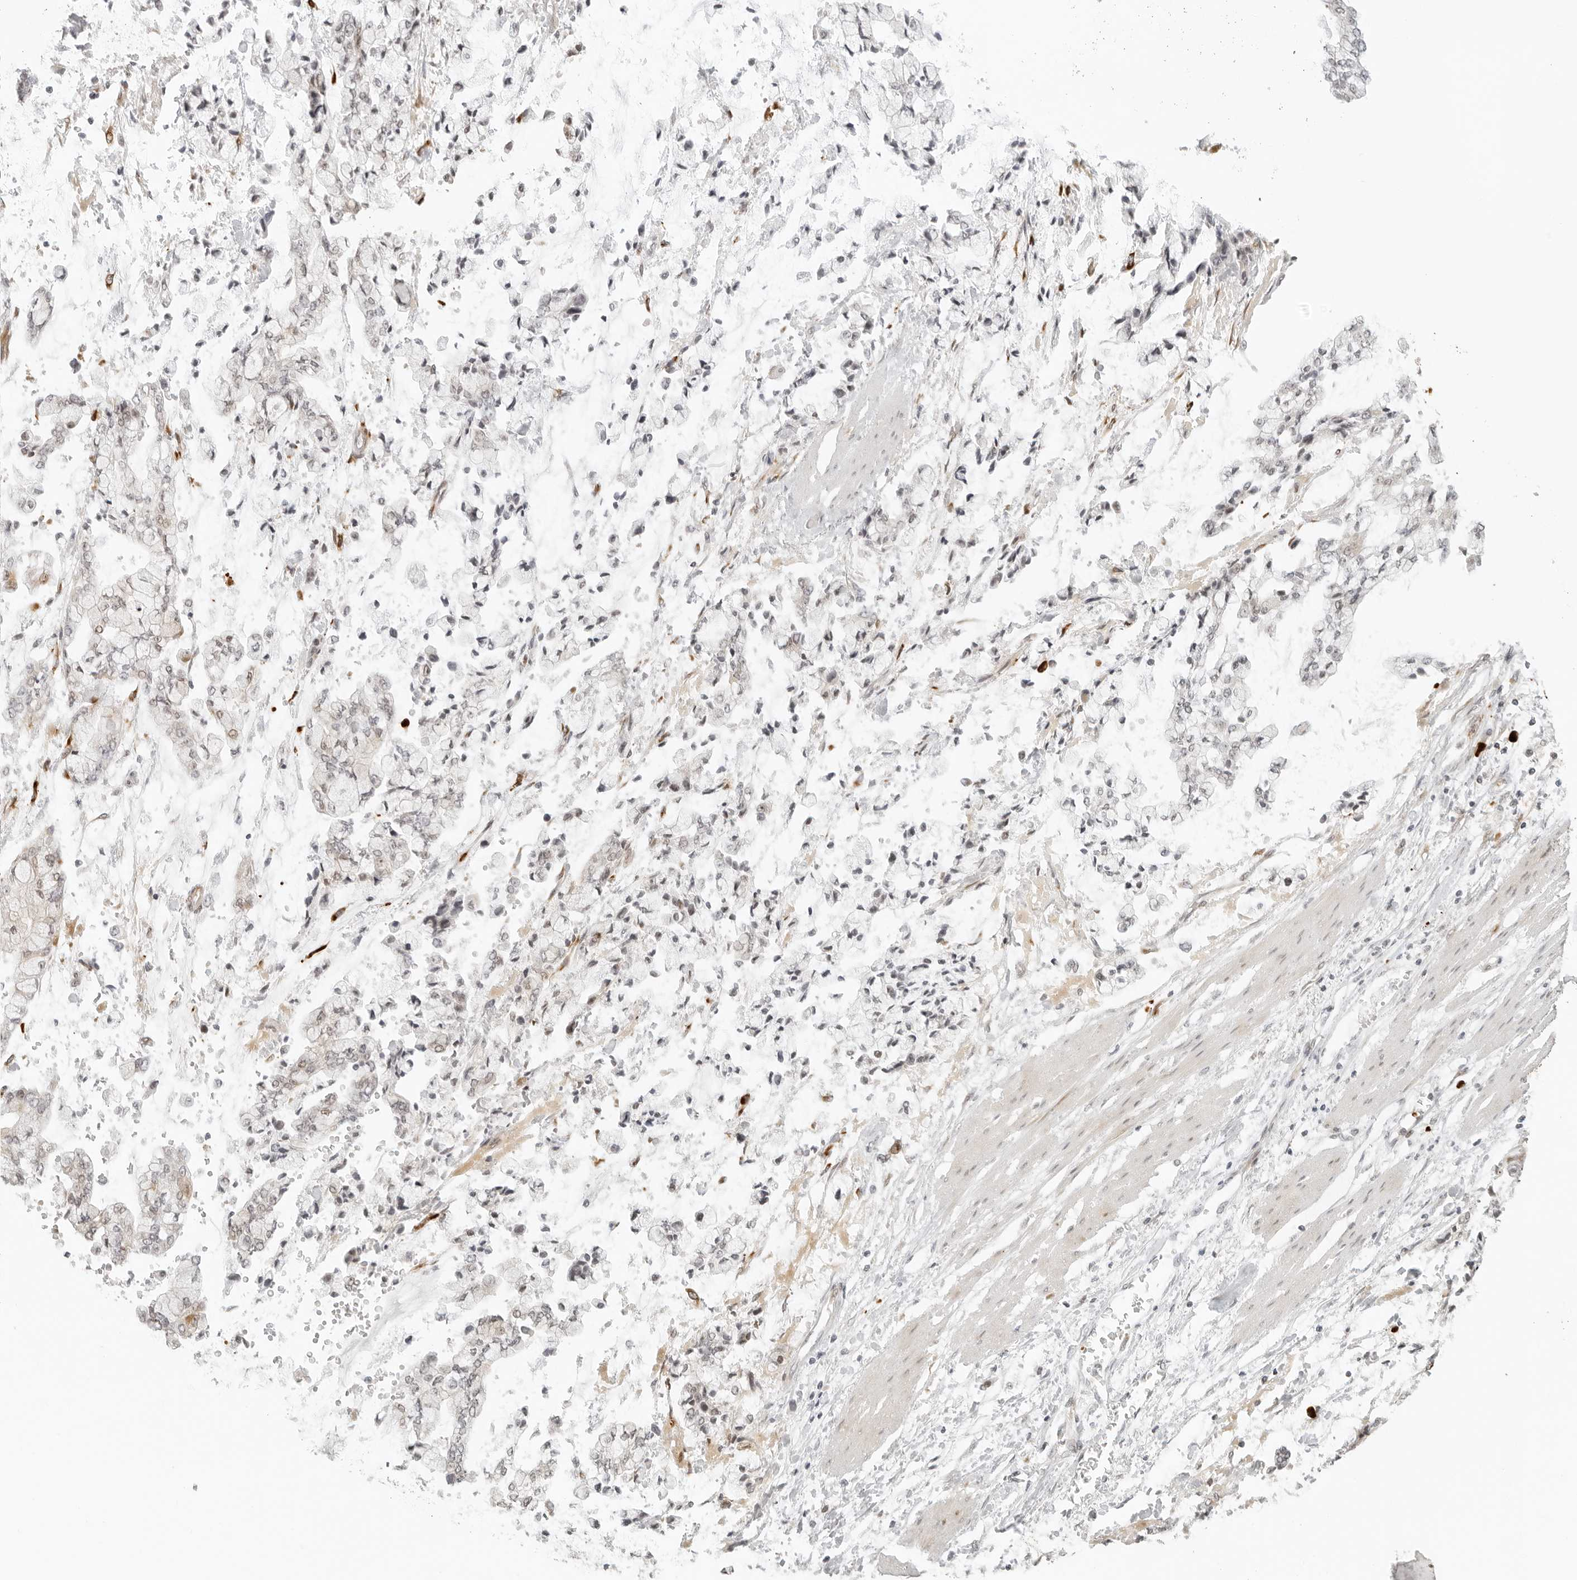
{"staining": {"intensity": "weak", "quantity": "<25%", "location": "nuclear"}, "tissue": "stomach cancer", "cell_type": "Tumor cells", "image_type": "cancer", "snomed": [{"axis": "morphology", "description": "Normal tissue, NOS"}, {"axis": "morphology", "description": "Adenocarcinoma, NOS"}, {"axis": "topography", "description": "Stomach, upper"}, {"axis": "topography", "description": "Stomach"}], "caption": "A photomicrograph of human stomach cancer is negative for staining in tumor cells.", "gene": "ZNF678", "patient": {"sex": "male", "age": 76}}